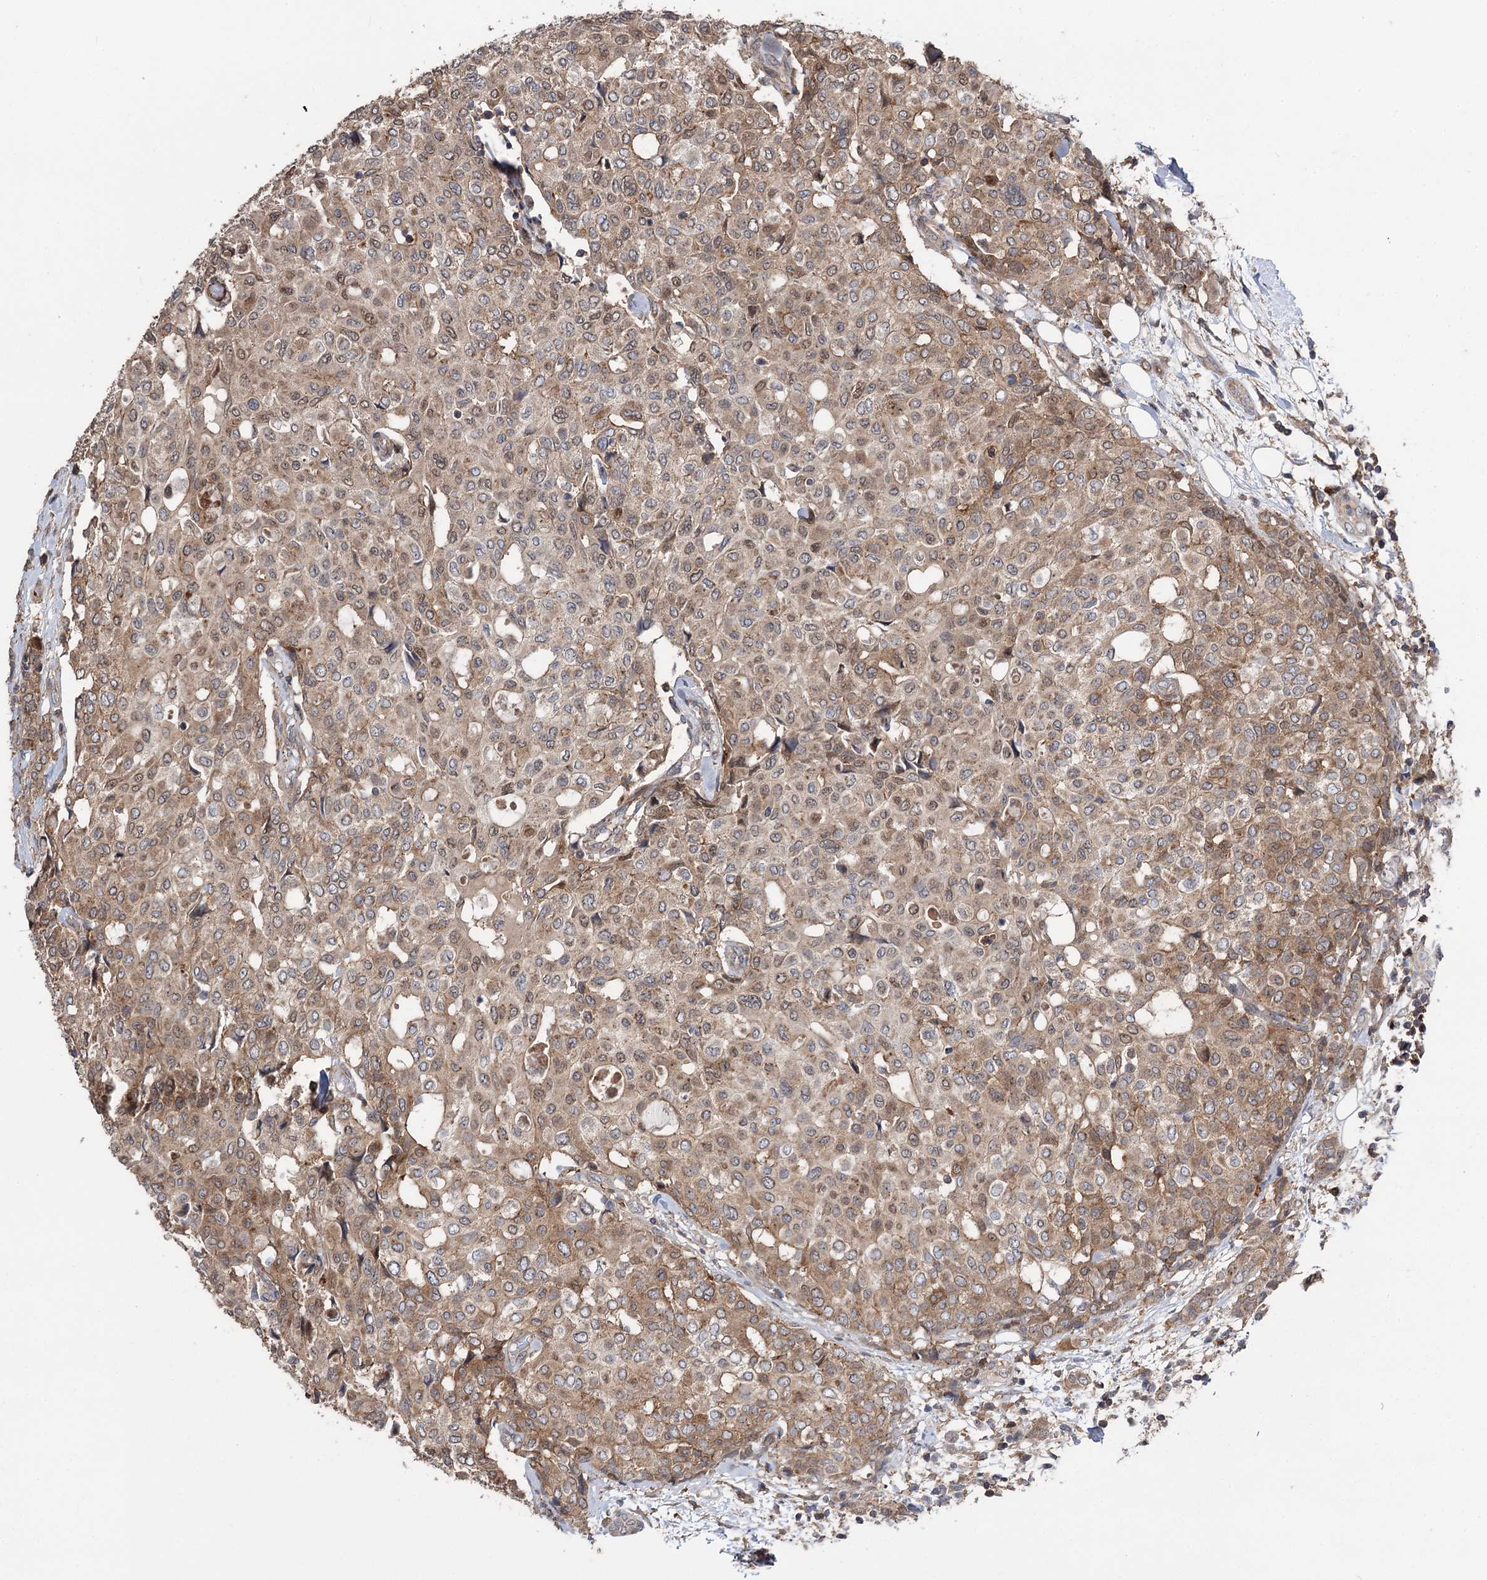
{"staining": {"intensity": "weak", "quantity": ">75%", "location": "cytoplasmic/membranous"}, "tissue": "breast cancer", "cell_type": "Tumor cells", "image_type": "cancer", "snomed": [{"axis": "morphology", "description": "Lobular carcinoma"}, {"axis": "topography", "description": "Breast"}], "caption": "Breast lobular carcinoma stained with a brown dye demonstrates weak cytoplasmic/membranous positive staining in approximately >75% of tumor cells.", "gene": "STX6", "patient": {"sex": "female", "age": 51}}